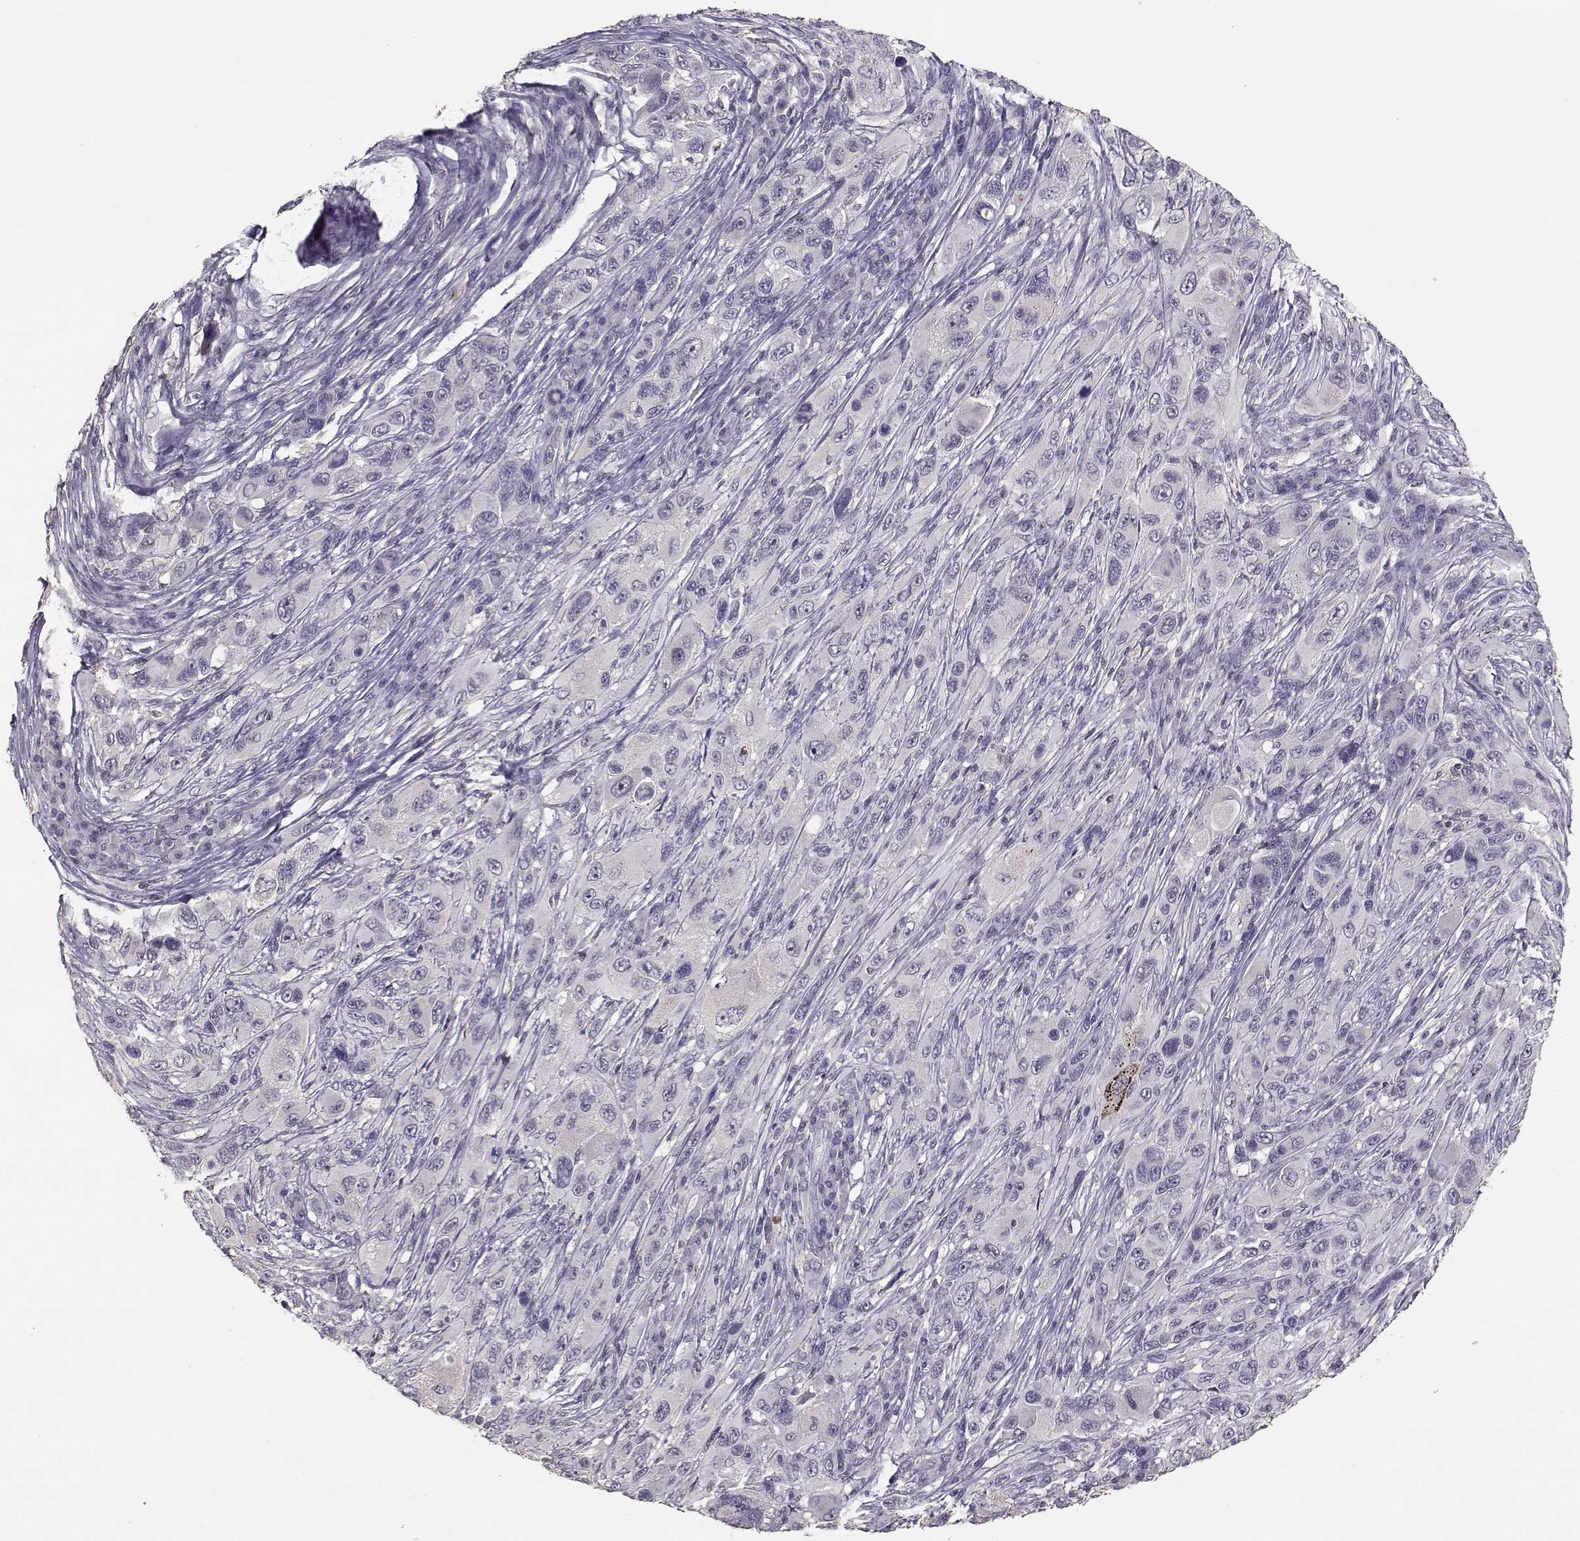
{"staining": {"intensity": "negative", "quantity": "none", "location": "none"}, "tissue": "melanoma", "cell_type": "Tumor cells", "image_type": "cancer", "snomed": [{"axis": "morphology", "description": "Malignant melanoma, NOS"}, {"axis": "topography", "description": "Skin"}], "caption": "The immunohistochemistry (IHC) micrograph has no significant positivity in tumor cells of melanoma tissue.", "gene": "UROC1", "patient": {"sex": "male", "age": 53}}